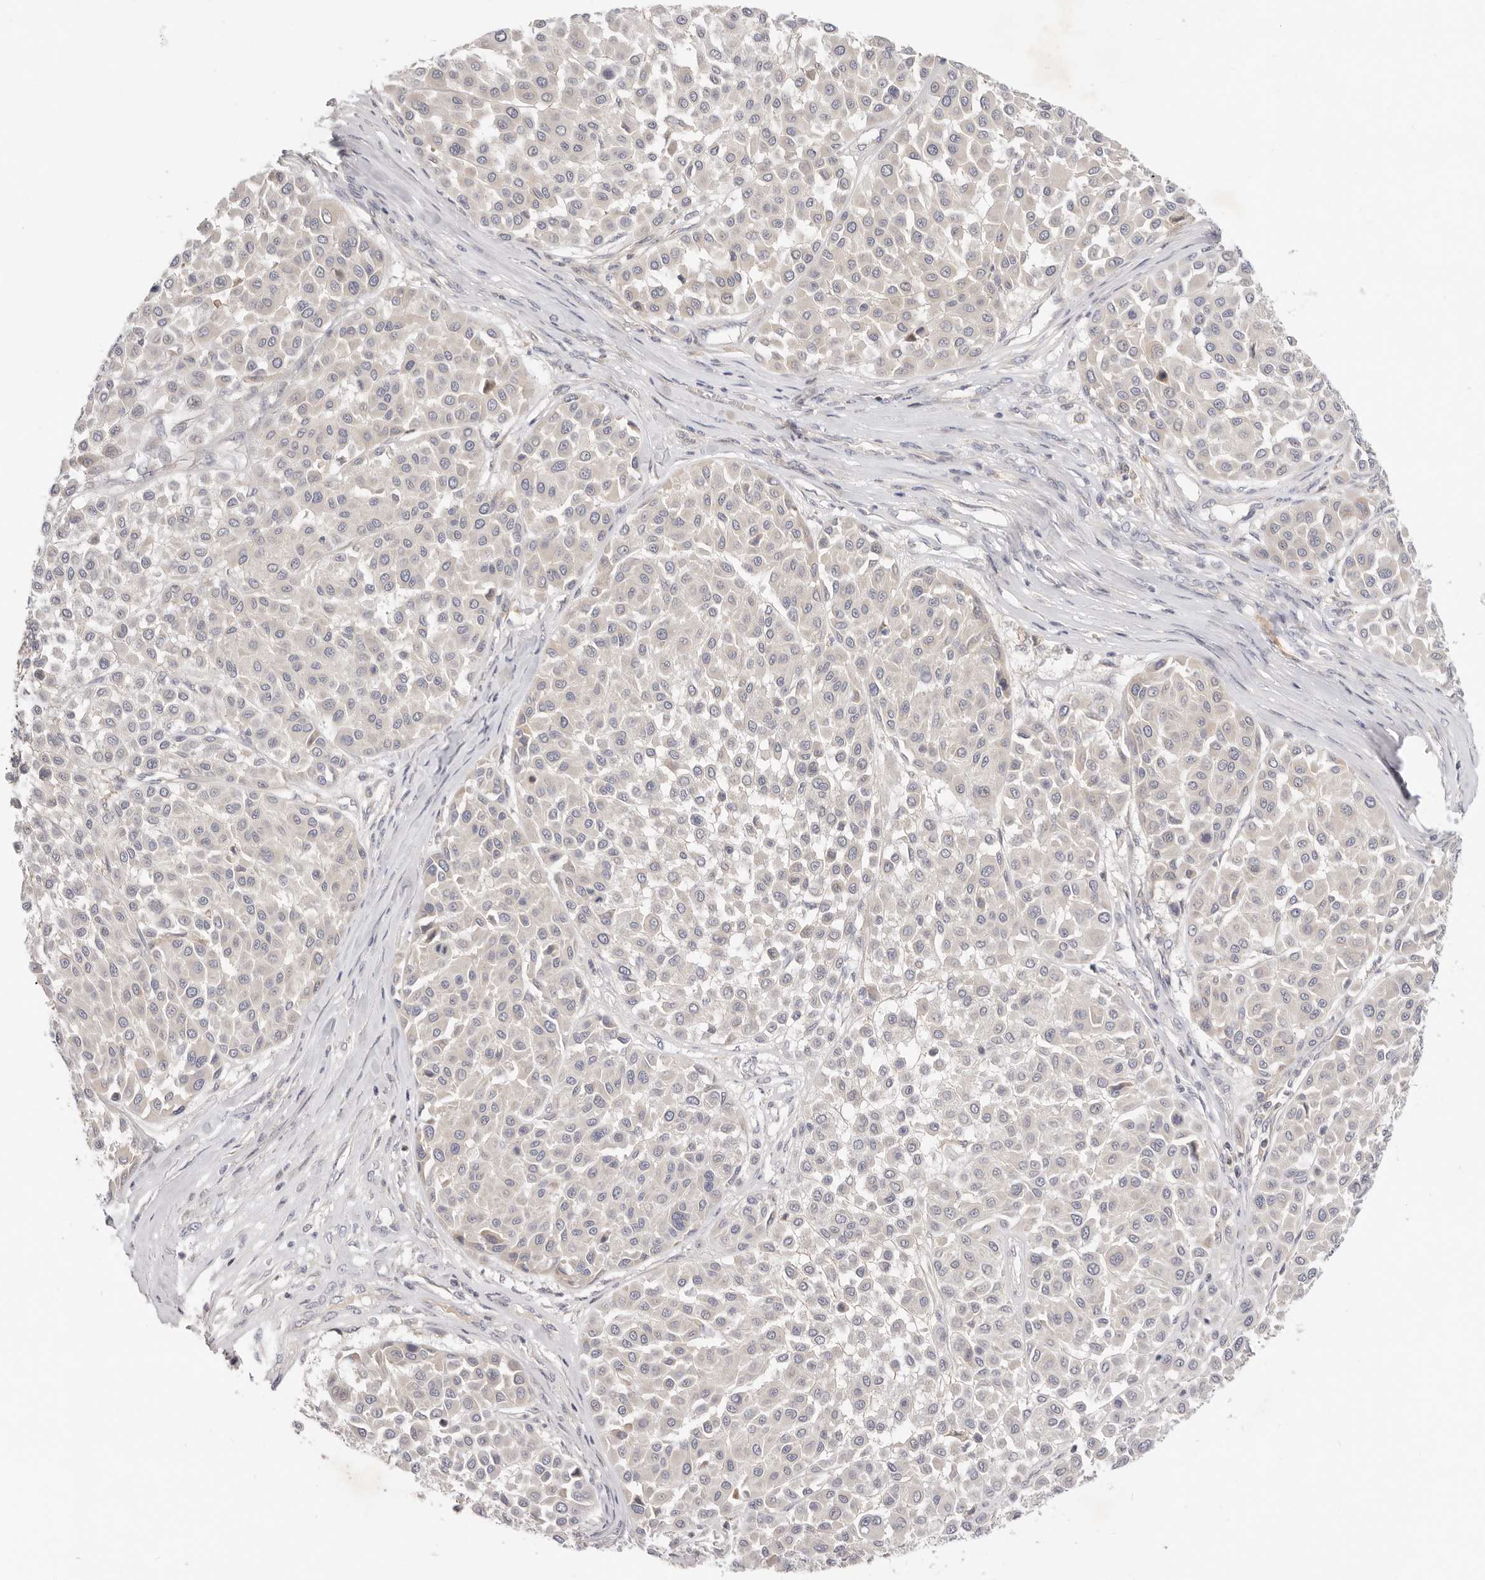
{"staining": {"intensity": "negative", "quantity": "none", "location": "none"}, "tissue": "melanoma", "cell_type": "Tumor cells", "image_type": "cancer", "snomed": [{"axis": "morphology", "description": "Malignant melanoma, Metastatic site"}, {"axis": "topography", "description": "Soft tissue"}], "caption": "Immunohistochemical staining of melanoma shows no significant expression in tumor cells.", "gene": "TFB2M", "patient": {"sex": "male", "age": 41}}